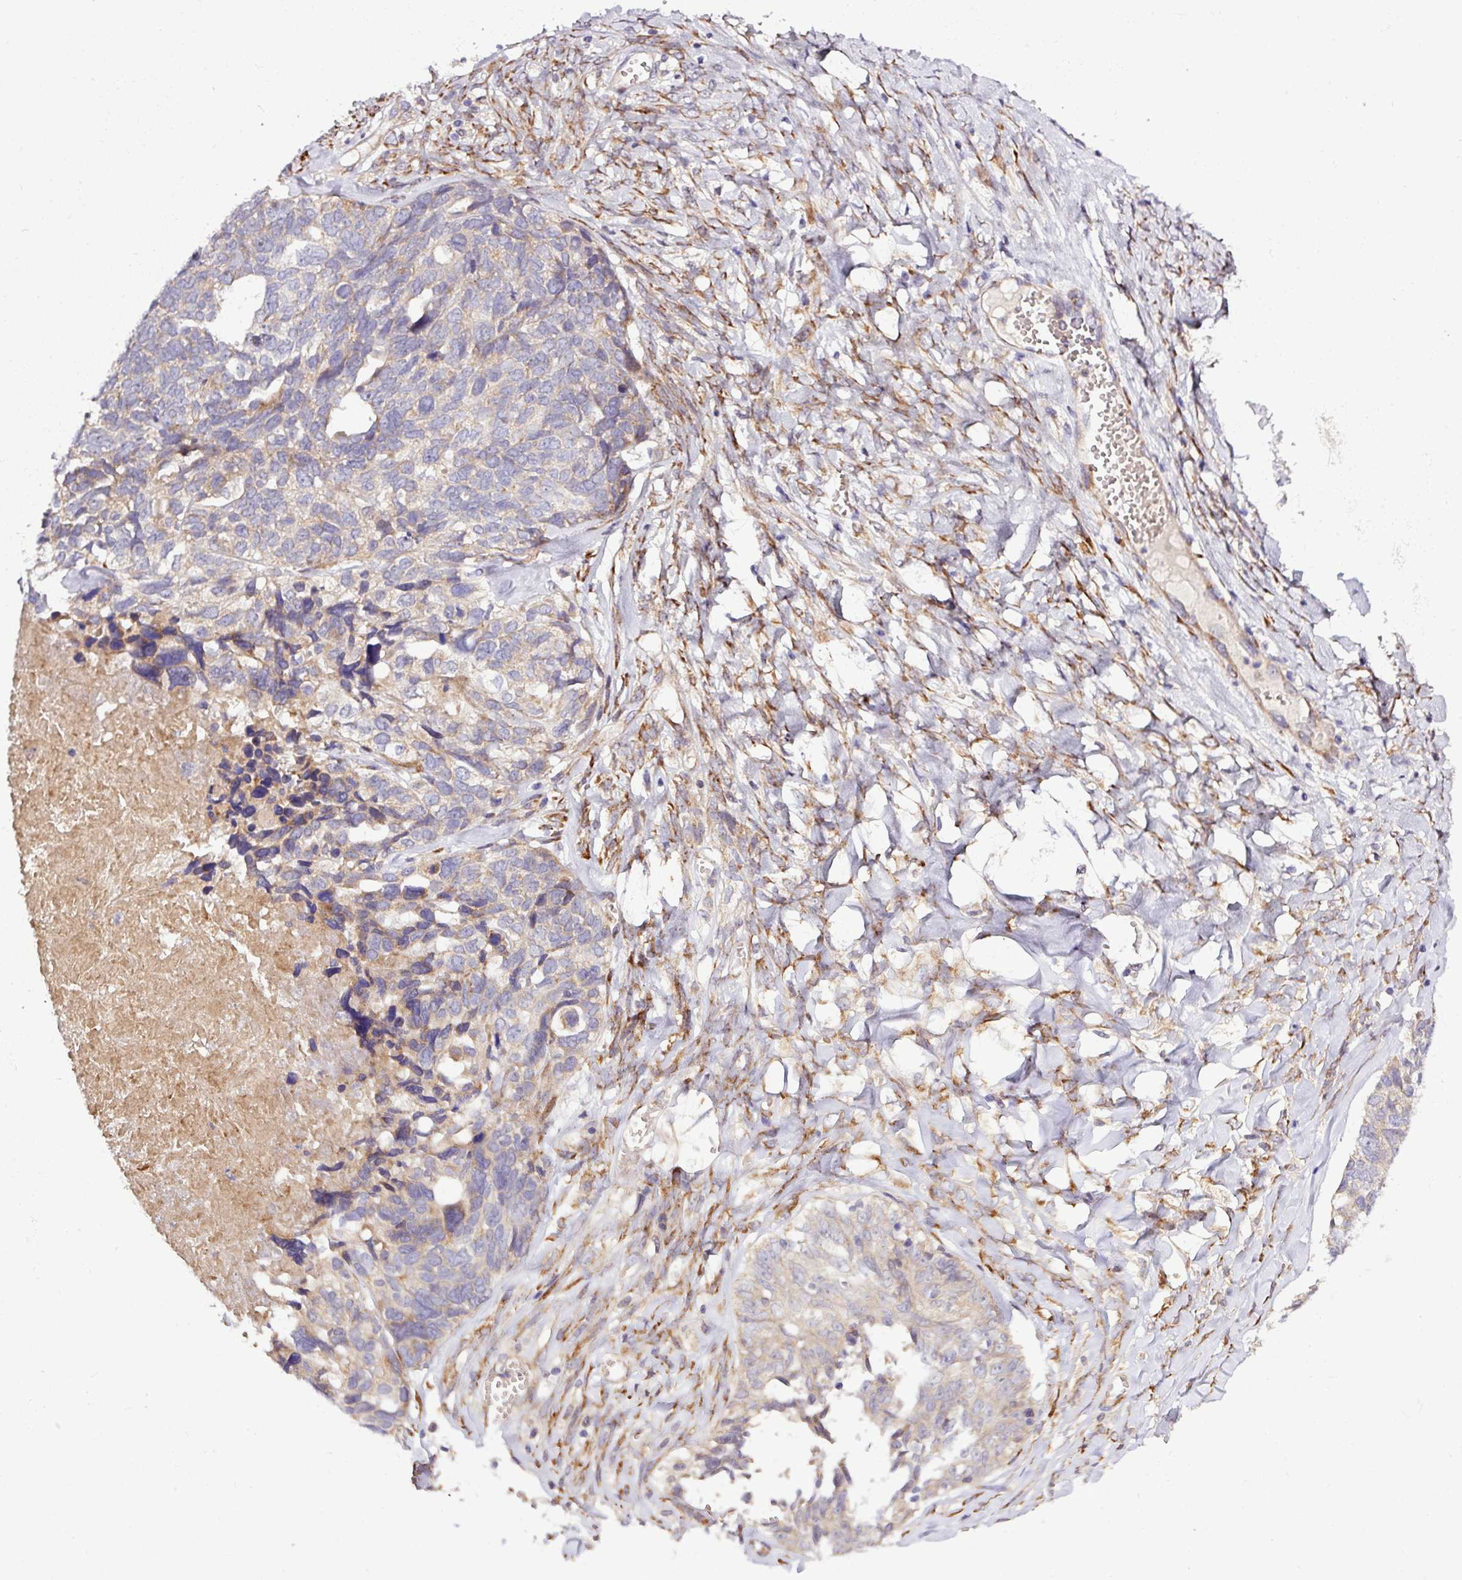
{"staining": {"intensity": "moderate", "quantity": "<25%", "location": "cytoplasmic/membranous"}, "tissue": "ovarian cancer", "cell_type": "Tumor cells", "image_type": "cancer", "snomed": [{"axis": "morphology", "description": "Cystadenocarcinoma, serous, NOS"}, {"axis": "topography", "description": "Ovary"}], "caption": "Protein staining demonstrates moderate cytoplasmic/membranous staining in about <25% of tumor cells in ovarian serous cystadenocarcinoma.", "gene": "TM2D2", "patient": {"sex": "female", "age": 79}}